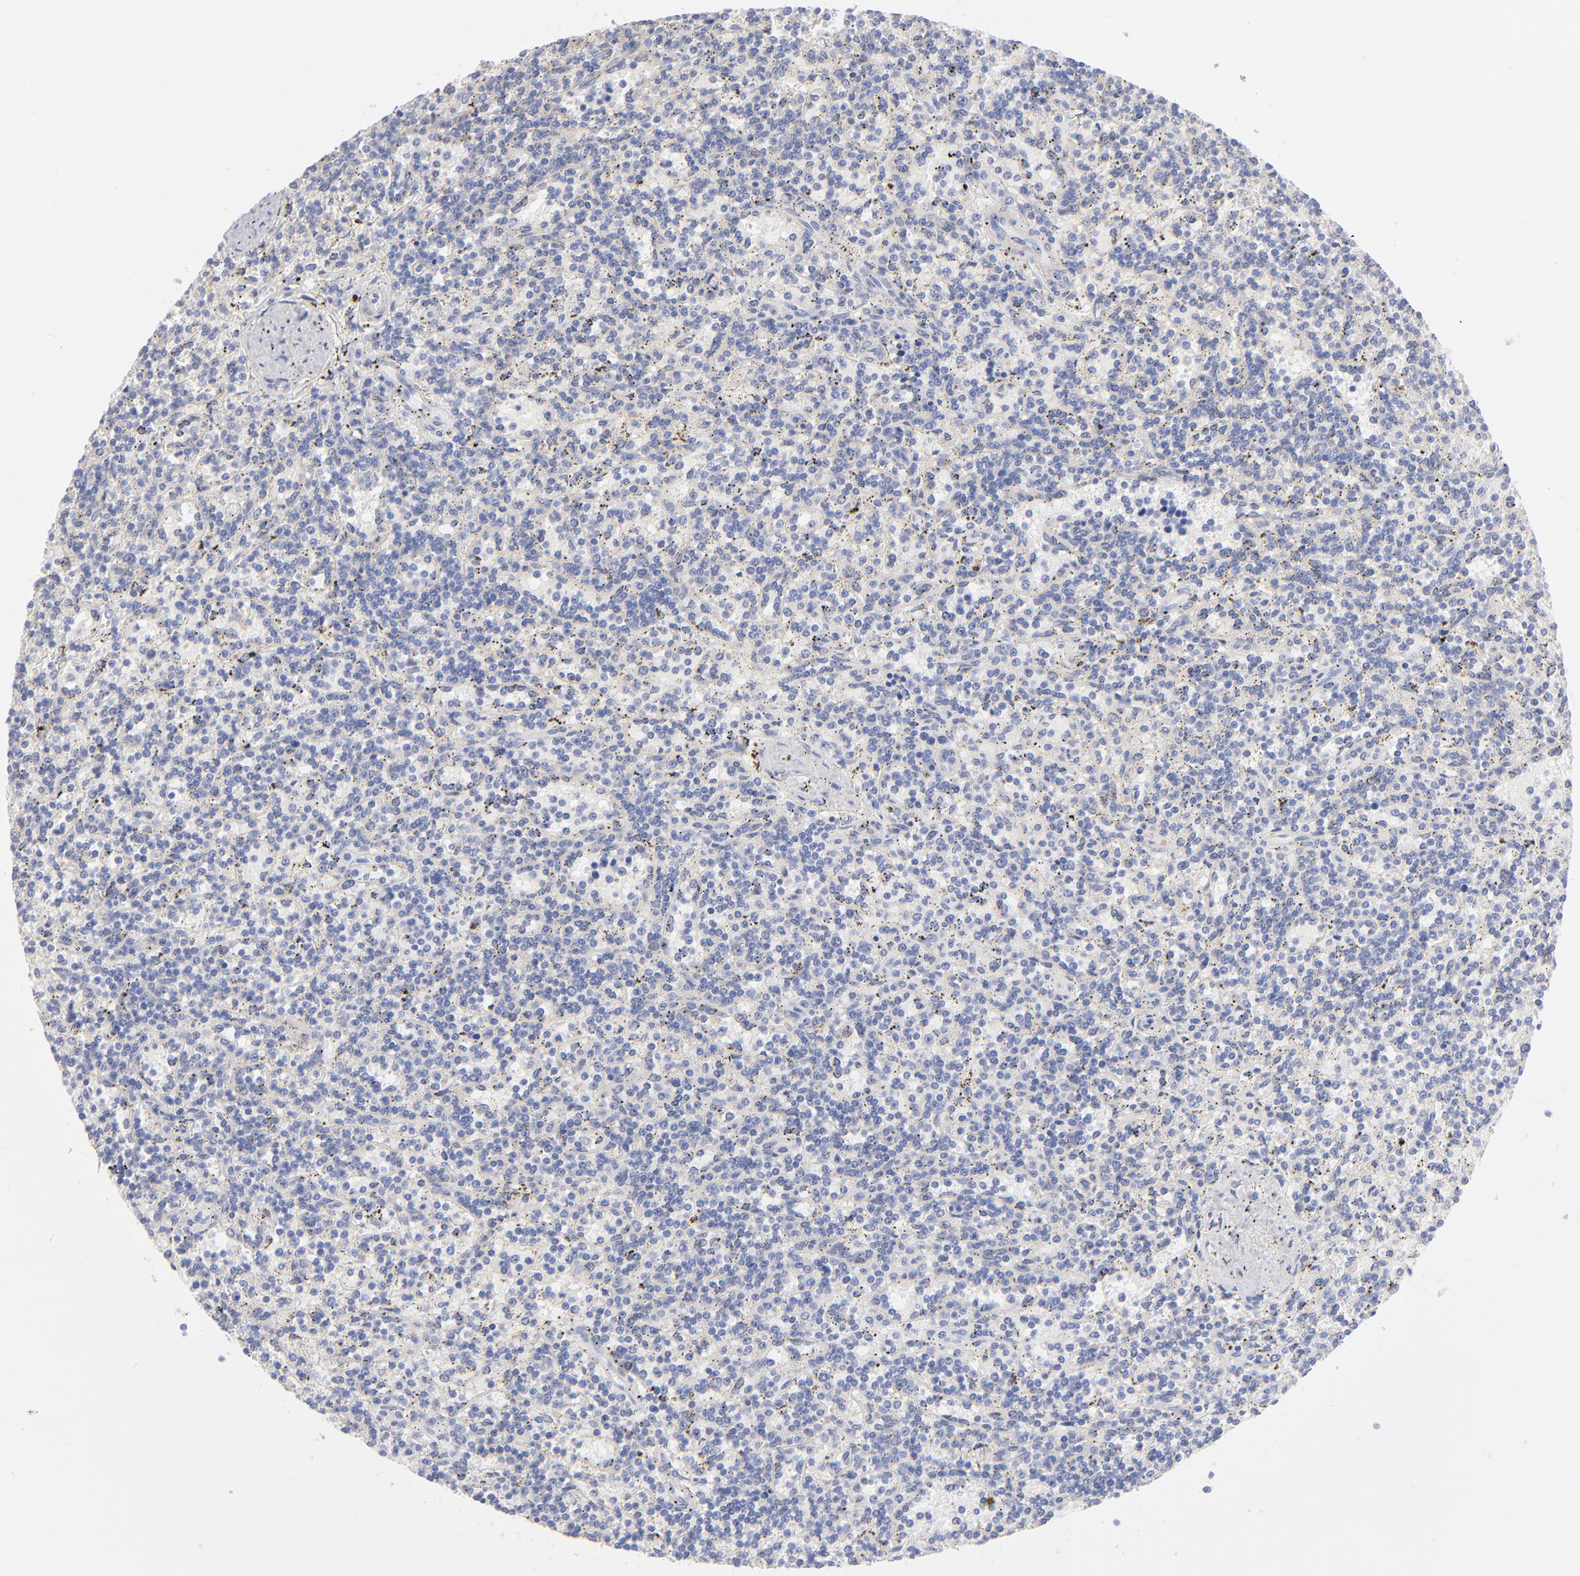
{"staining": {"intensity": "negative", "quantity": "none", "location": "none"}, "tissue": "lymphoma", "cell_type": "Tumor cells", "image_type": "cancer", "snomed": [{"axis": "morphology", "description": "Malignant lymphoma, non-Hodgkin's type, Low grade"}, {"axis": "topography", "description": "Spleen"}], "caption": "Immunohistochemical staining of low-grade malignant lymphoma, non-Hodgkin's type exhibits no significant expression in tumor cells. The staining is performed using DAB brown chromogen with nuclei counter-stained in using hematoxylin.", "gene": "TST", "patient": {"sex": "male", "age": 73}}